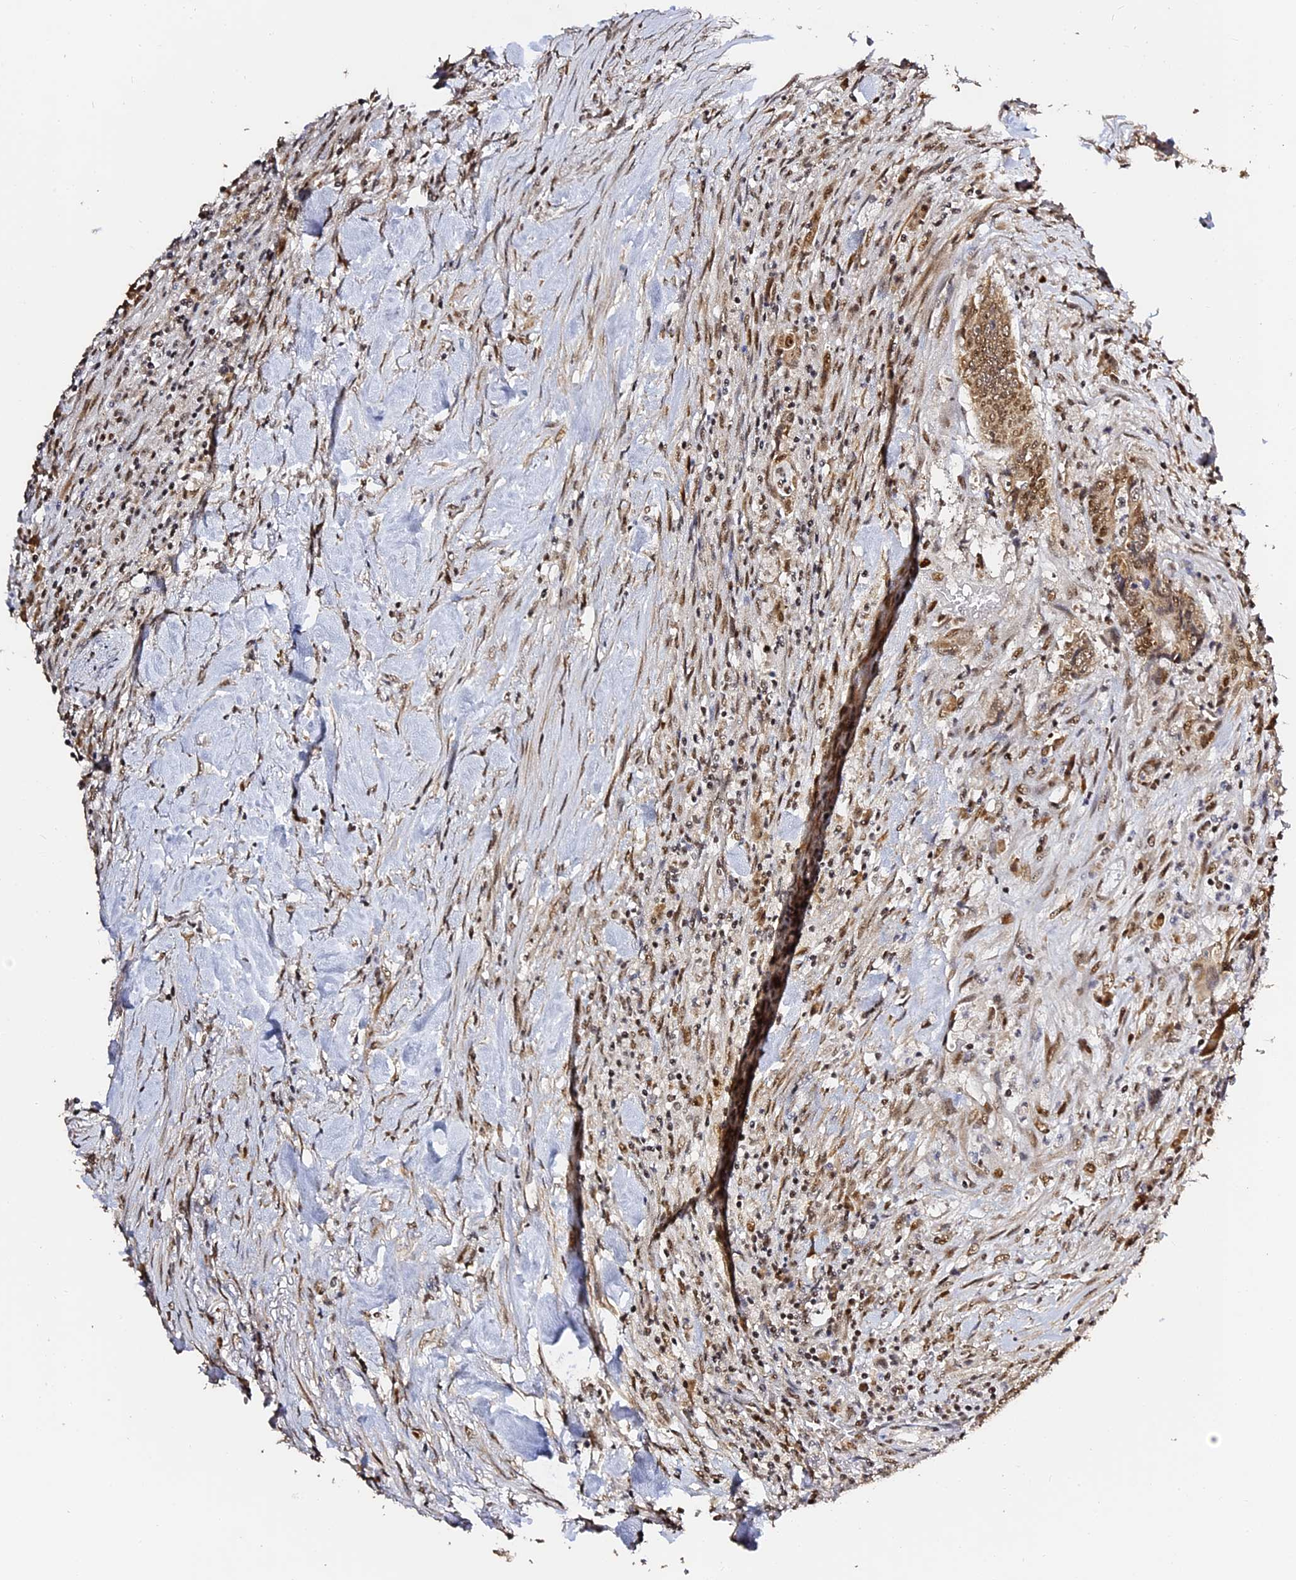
{"staining": {"intensity": "moderate", "quantity": ">75%", "location": "cytoplasmic/membranous,nuclear"}, "tissue": "colorectal cancer", "cell_type": "Tumor cells", "image_type": "cancer", "snomed": [{"axis": "morphology", "description": "Adenocarcinoma, NOS"}, {"axis": "topography", "description": "Colon"}], "caption": "There is medium levels of moderate cytoplasmic/membranous and nuclear positivity in tumor cells of adenocarcinoma (colorectal), as demonstrated by immunohistochemical staining (brown color).", "gene": "MCRS1", "patient": {"sex": "male", "age": 83}}